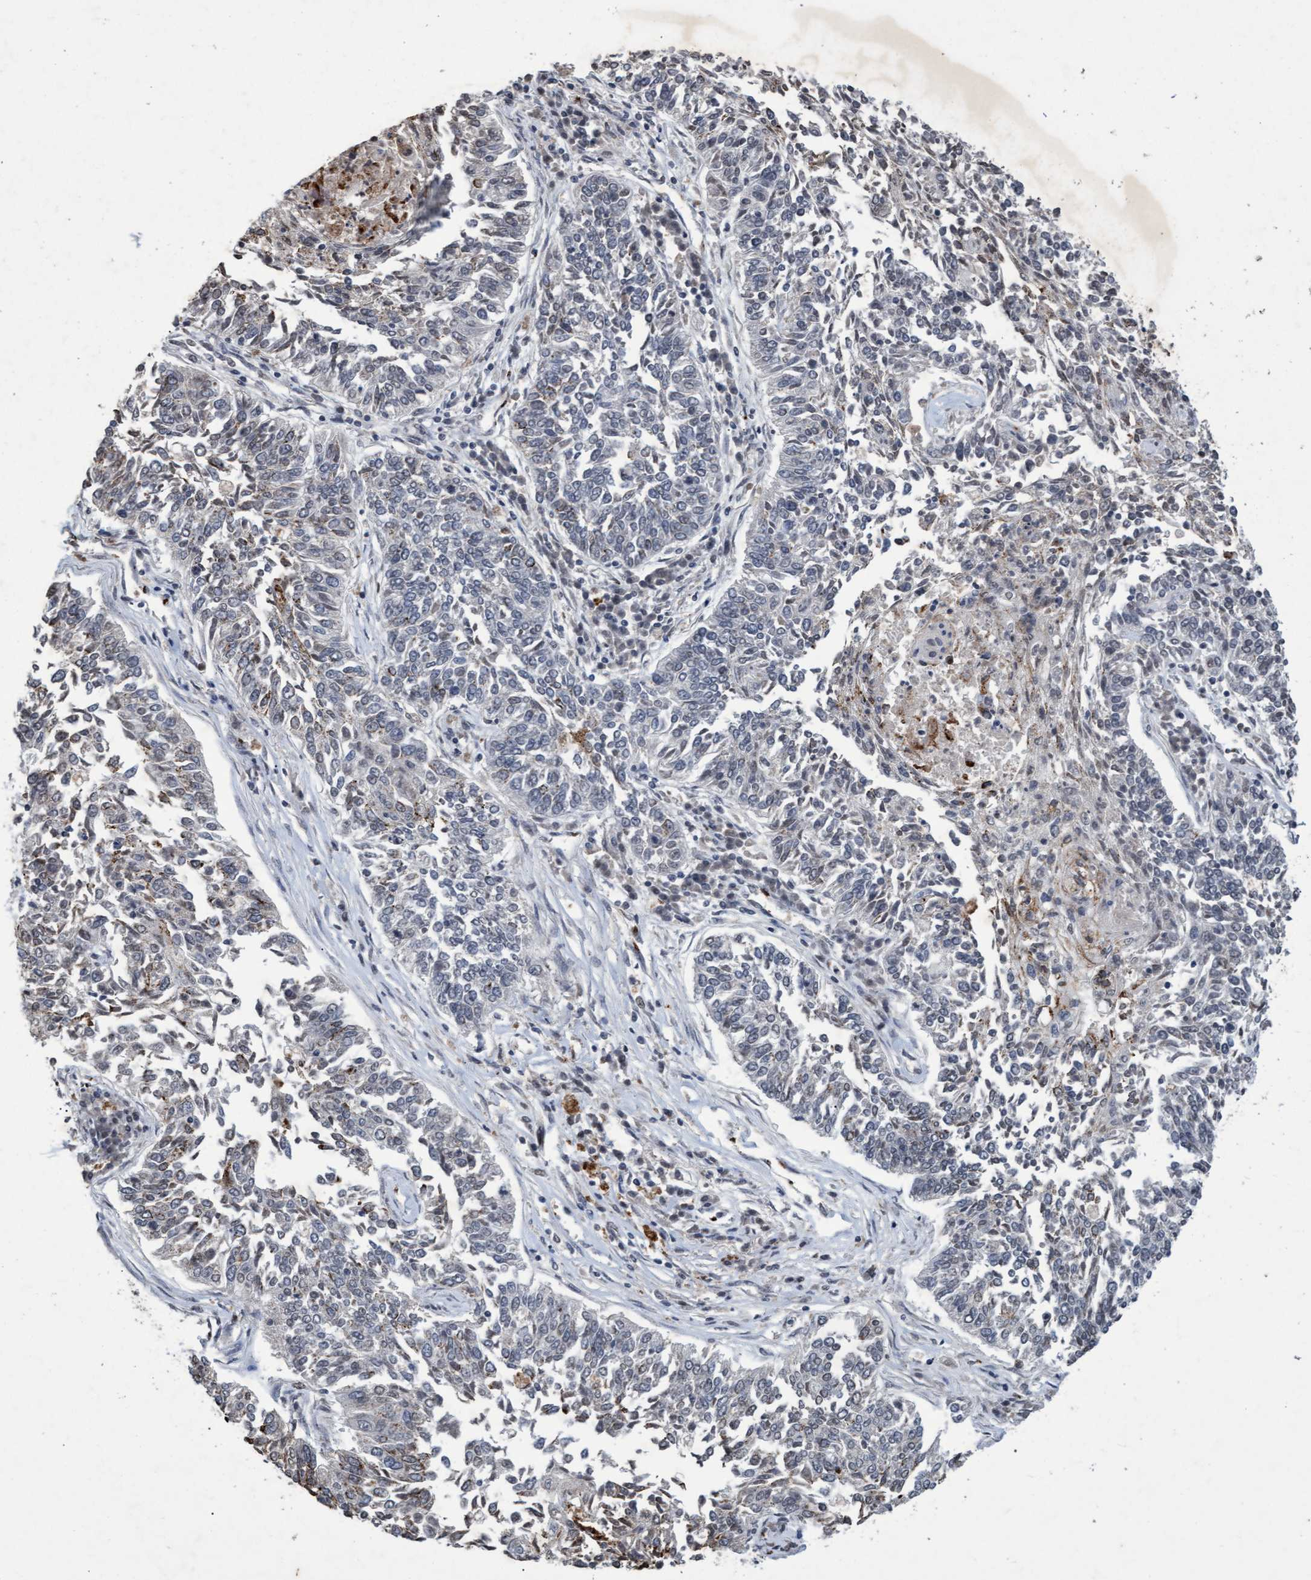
{"staining": {"intensity": "moderate", "quantity": "<25%", "location": "cytoplasmic/membranous"}, "tissue": "lung cancer", "cell_type": "Tumor cells", "image_type": "cancer", "snomed": [{"axis": "morphology", "description": "Normal tissue, NOS"}, {"axis": "morphology", "description": "Squamous cell carcinoma, NOS"}, {"axis": "topography", "description": "Cartilage tissue"}, {"axis": "topography", "description": "Bronchus"}, {"axis": "topography", "description": "Lung"}], "caption": "Approximately <25% of tumor cells in human lung cancer (squamous cell carcinoma) display moderate cytoplasmic/membranous protein staining as visualized by brown immunohistochemical staining.", "gene": "GALC", "patient": {"sex": "female", "age": 49}}